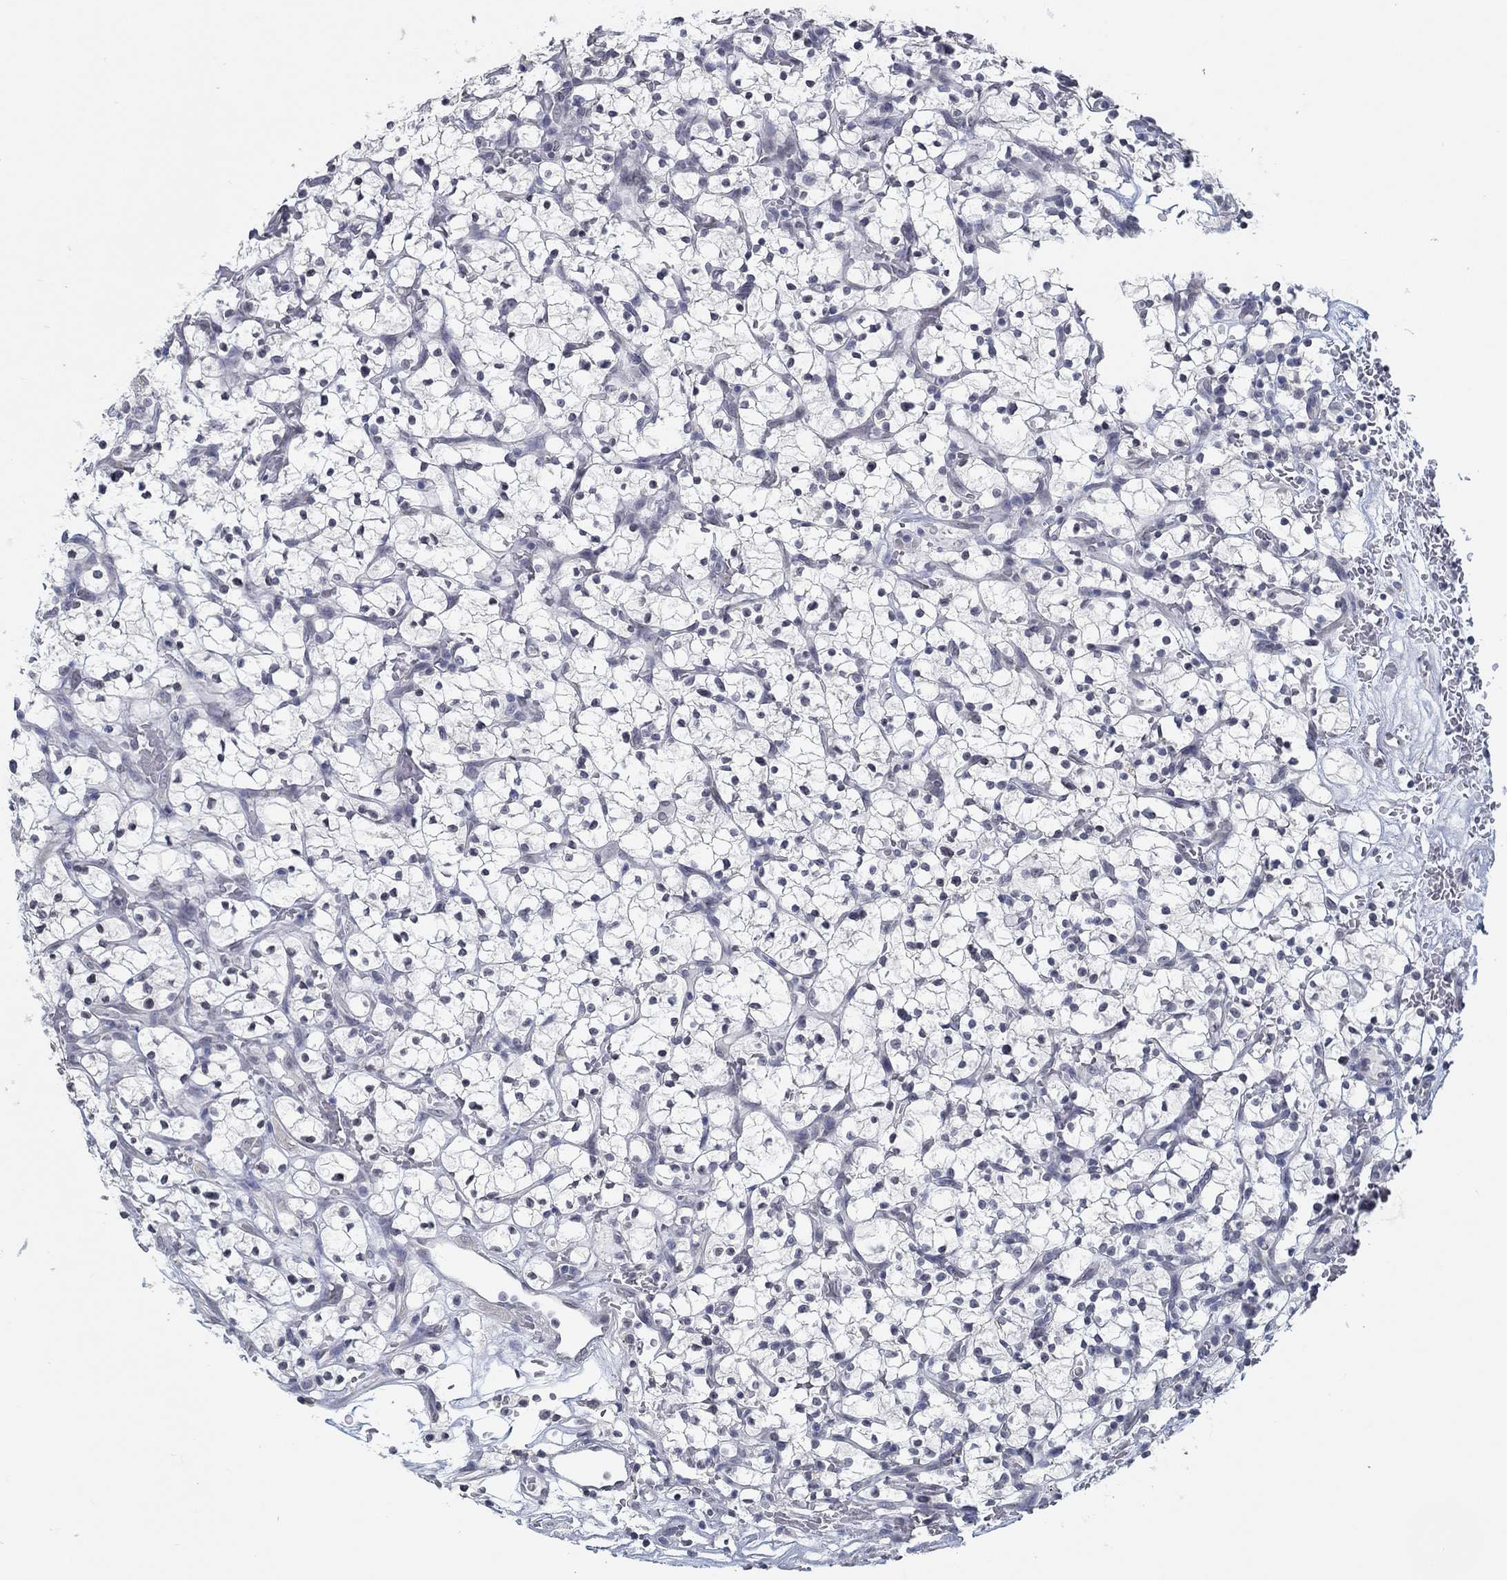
{"staining": {"intensity": "negative", "quantity": "none", "location": "none"}, "tissue": "renal cancer", "cell_type": "Tumor cells", "image_type": "cancer", "snomed": [{"axis": "morphology", "description": "Adenocarcinoma, NOS"}, {"axis": "topography", "description": "Kidney"}], "caption": "A high-resolution micrograph shows immunohistochemistry staining of adenocarcinoma (renal), which displays no significant staining in tumor cells.", "gene": "NUP155", "patient": {"sex": "female", "age": 64}}